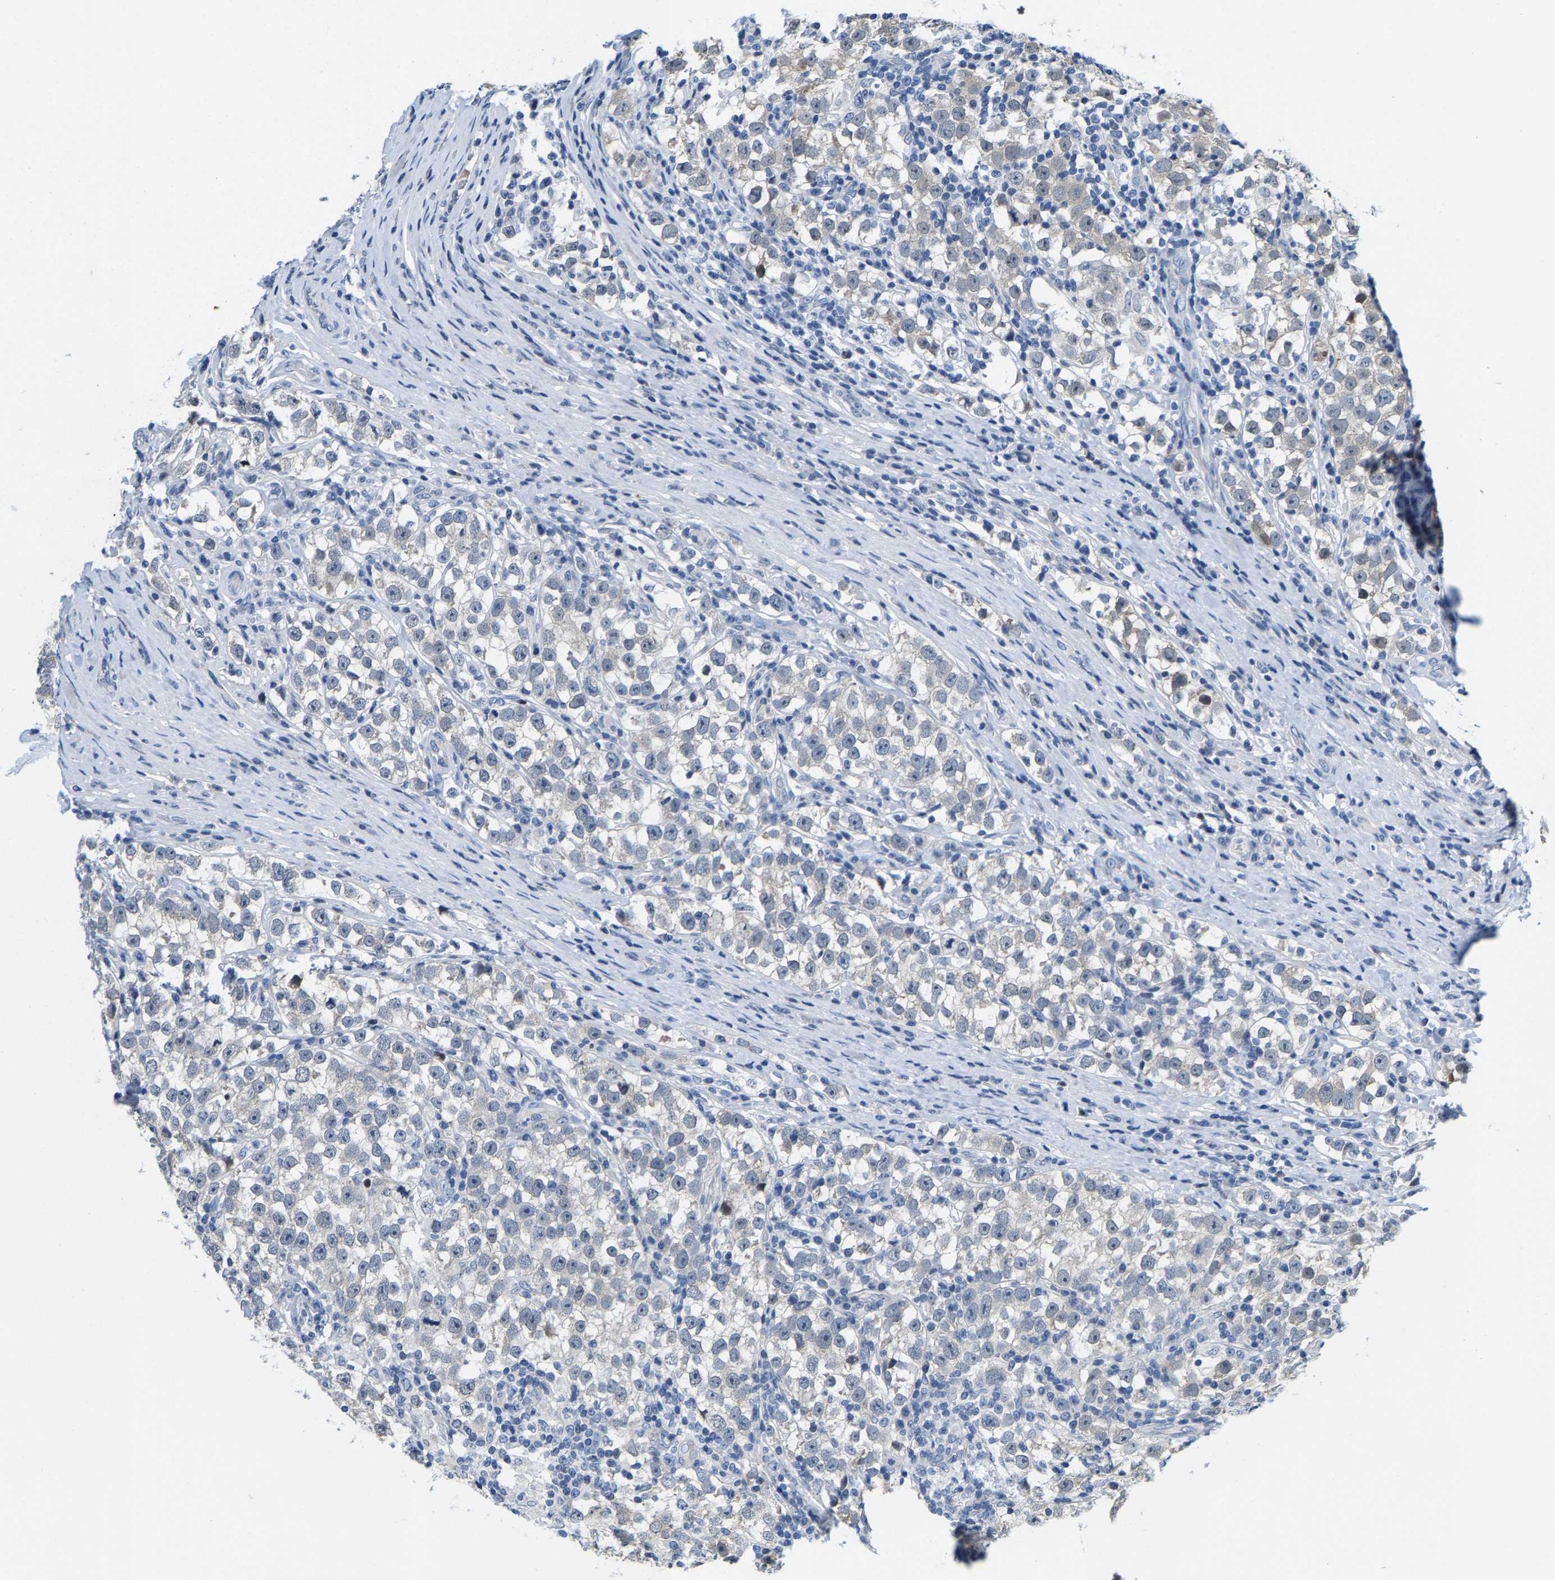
{"staining": {"intensity": "weak", "quantity": "<25%", "location": "cytoplasmic/membranous,nuclear"}, "tissue": "testis cancer", "cell_type": "Tumor cells", "image_type": "cancer", "snomed": [{"axis": "morphology", "description": "Normal tissue, NOS"}, {"axis": "morphology", "description": "Seminoma, NOS"}, {"axis": "topography", "description": "Testis"}], "caption": "A histopathology image of human testis cancer (seminoma) is negative for staining in tumor cells. Nuclei are stained in blue.", "gene": "KLHL1", "patient": {"sex": "male", "age": 43}}